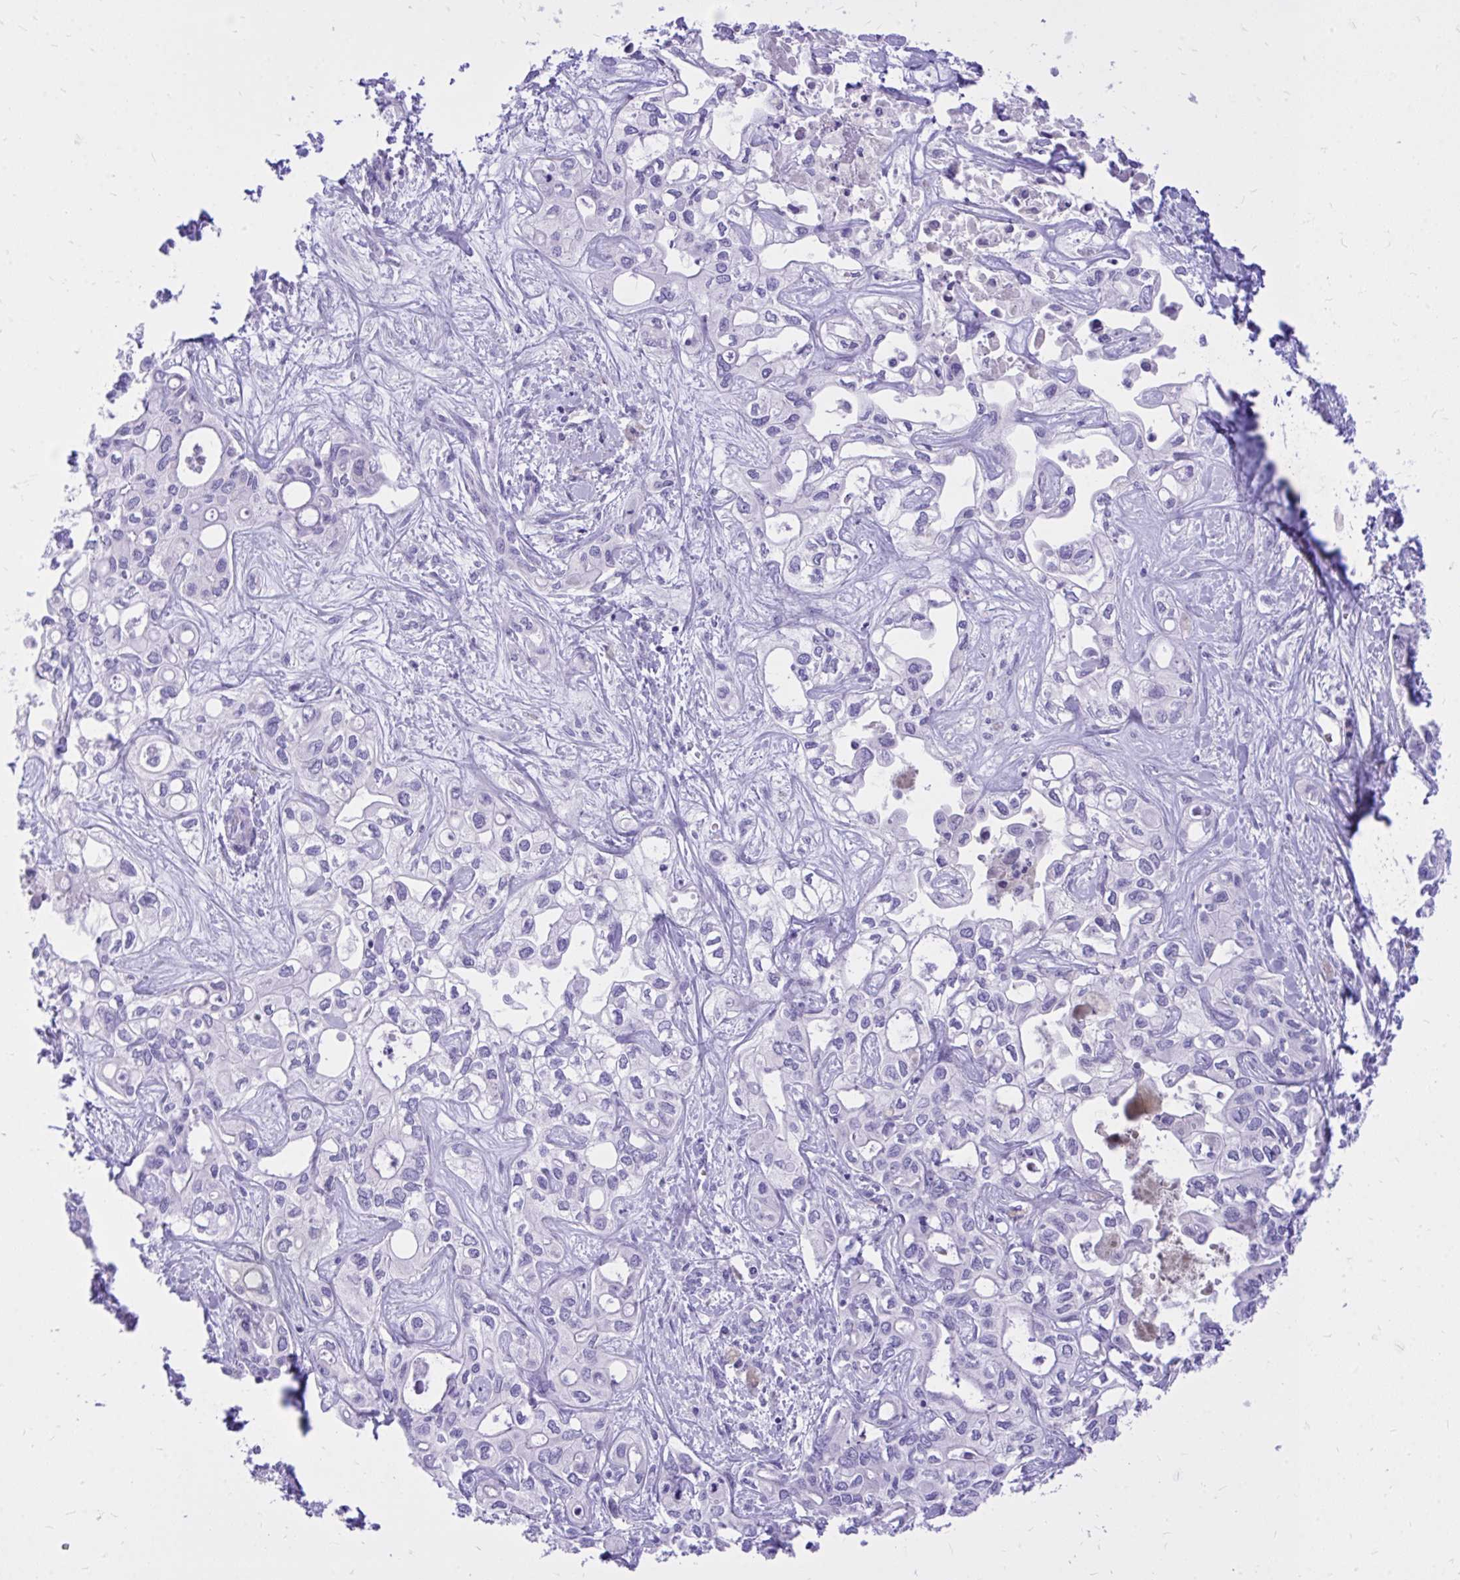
{"staining": {"intensity": "negative", "quantity": "none", "location": "none"}, "tissue": "liver cancer", "cell_type": "Tumor cells", "image_type": "cancer", "snomed": [{"axis": "morphology", "description": "Cholangiocarcinoma"}, {"axis": "topography", "description": "Liver"}], "caption": "Immunohistochemistry histopathology image of liver cancer stained for a protein (brown), which demonstrates no expression in tumor cells.", "gene": "MON1A", "patient": {"sex": "female", "age": 64}}